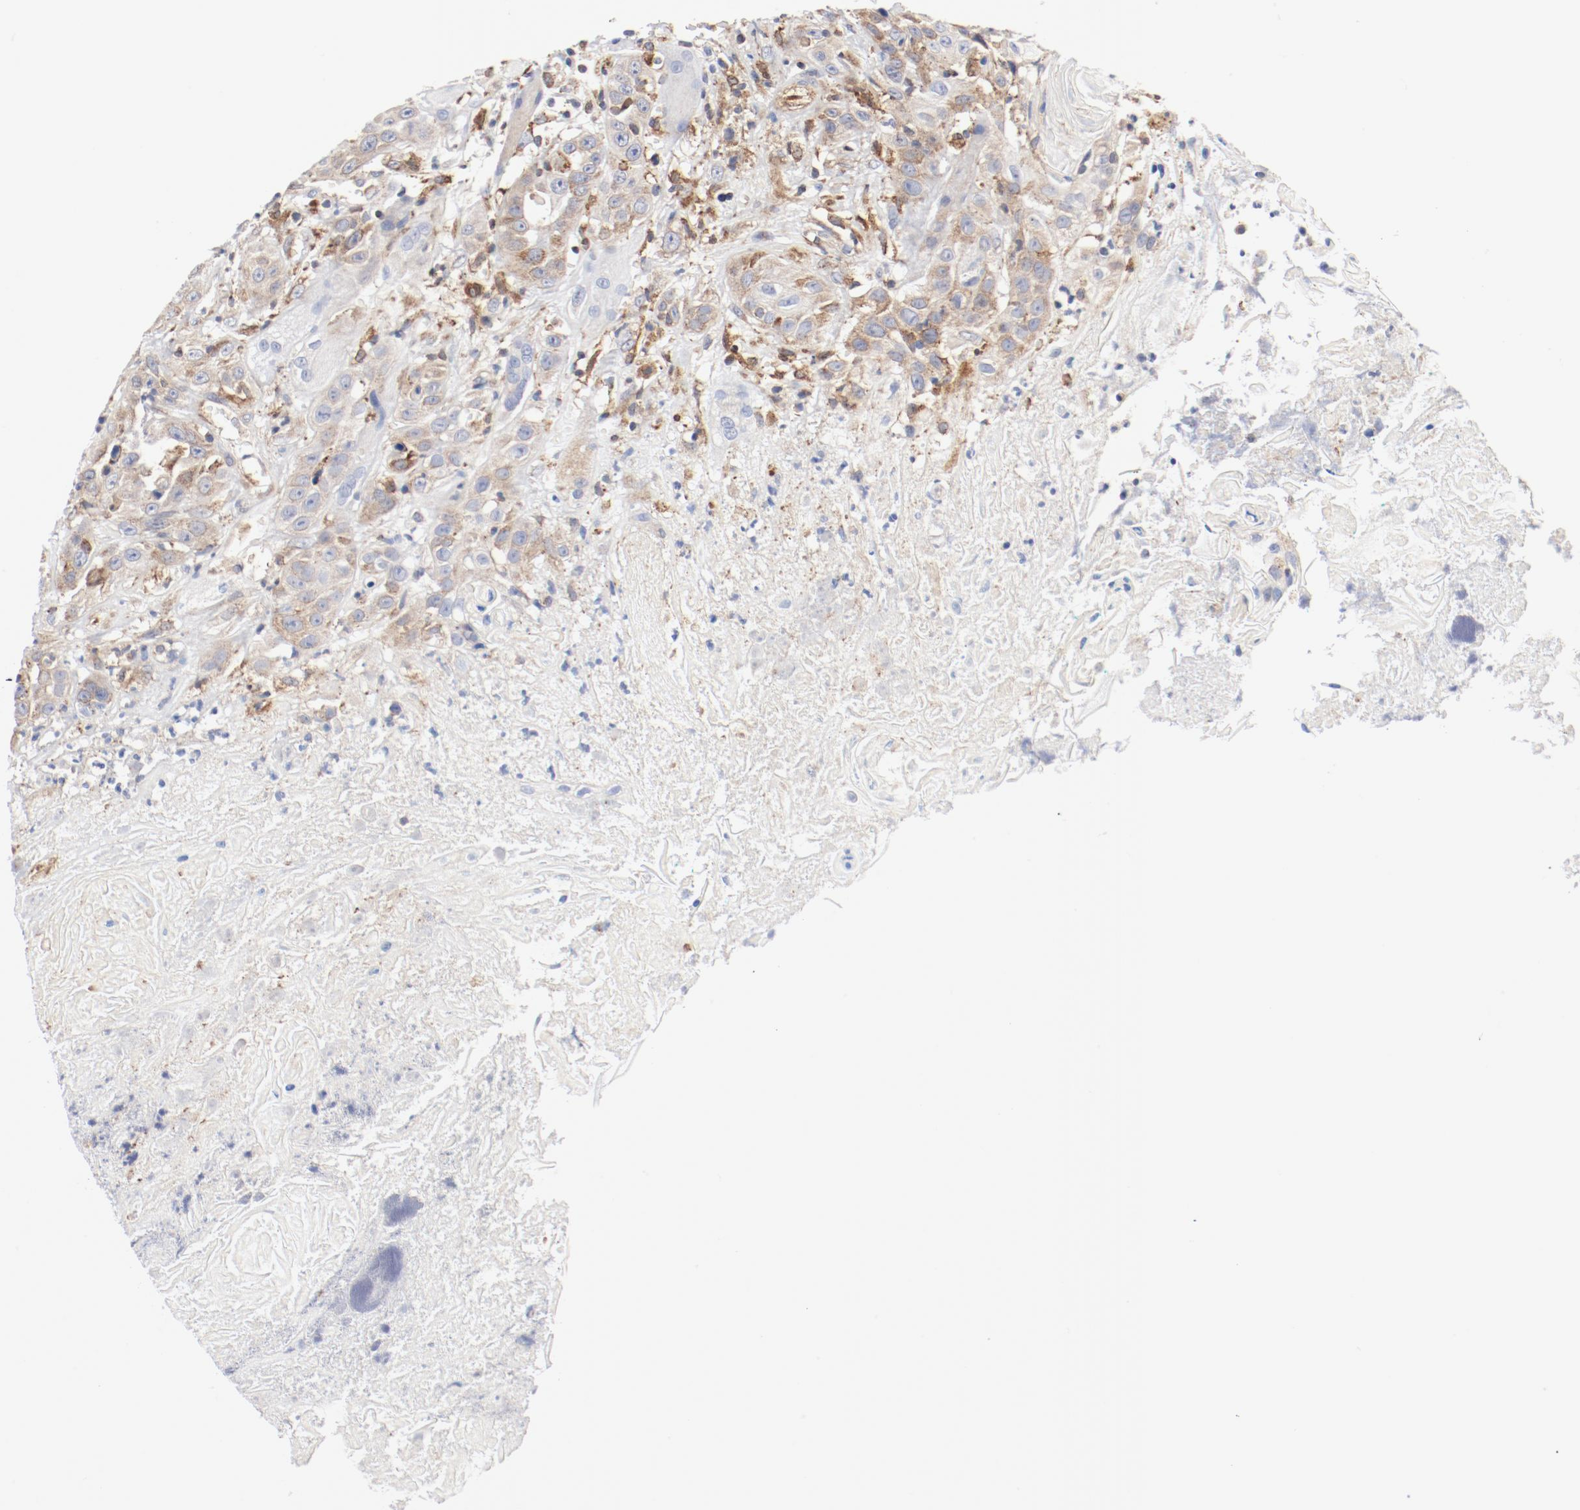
{"staining": {"intensity": "moderate", "quantity": ">75%", "location": "cytoplasmic/membranous"}, "tissue": "head and neck cancer", "cell_type": "Tumor cells", "image_type": "cancer", "snomed": [{"axis": "morphology", "description": "Squamous cell carcinoma, NOS"}, {"axis": "topography", "description": "Head-Neck"}], "caption": "Brown immunohistochemical staining in head and neck cancer (squamous cell carcinoma) exhibits moderate cytoplasmic/membranous staining in about >75% of tumor cells. The protein of interest is stained brown, and the nuclei are stained in blue (DAB IHC with brightfield microscopy, high magnification).", "gene": "PDPK1", "patient": {"sex": "female", "age": 84}}